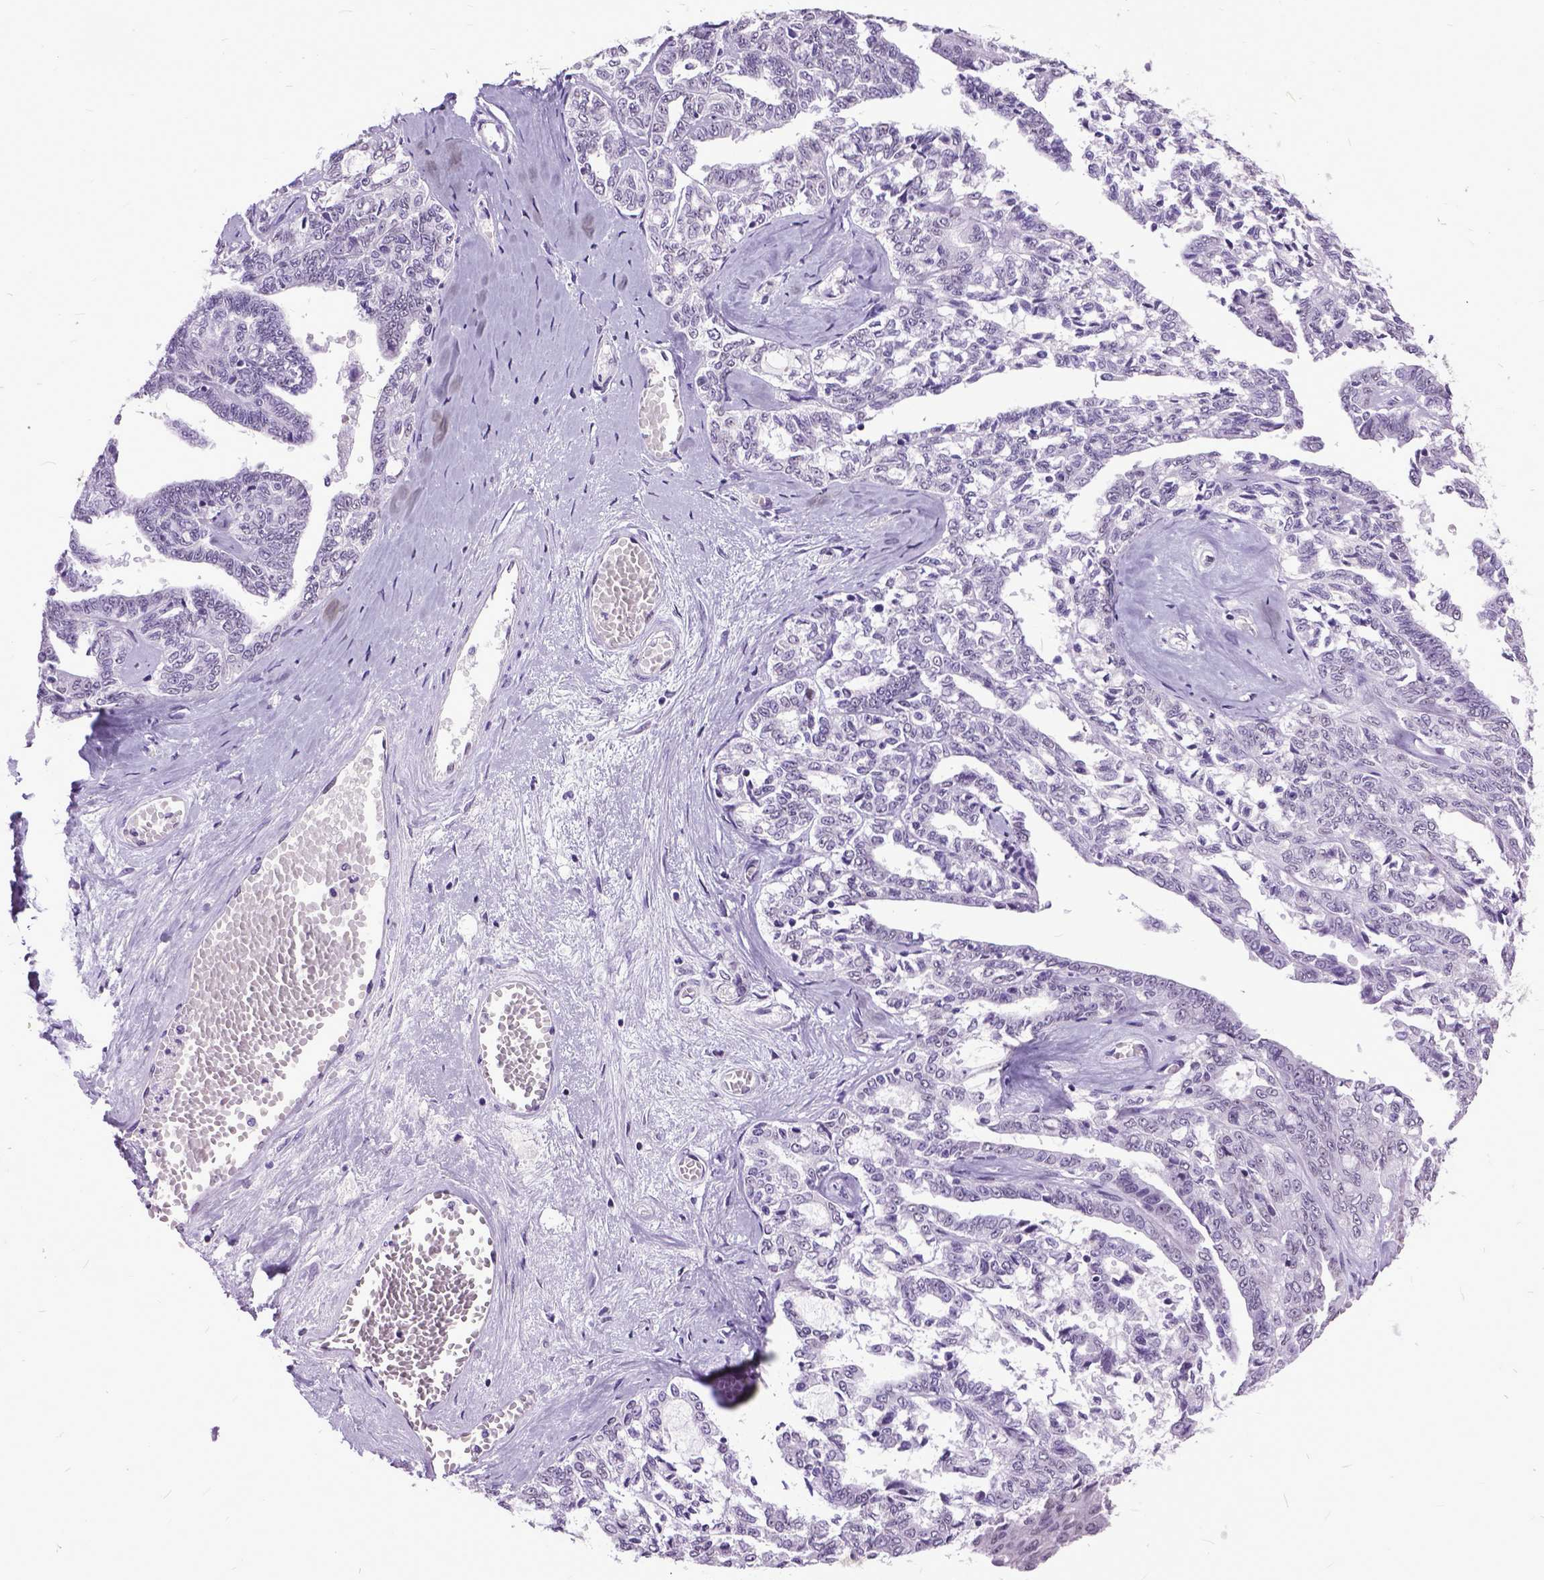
{"staining": {"intensity": "negative", "quantity": "none", "location": "none"}, "tissue": "ovarian cancer", "cell_type": "Tumor cells", "image_type": "cancer", "snomed": [{"axis": "morphology", "description": "Cystadenocarcinoma, serous, NOS"}, {"axis": "topography", "description": "Ovary"}], "caption": "This is a photomicrograph of IHC staining of ovarian cancer, which shows no positivity in tumor cells. (Stains: DAB (3,3'-diaminobenzidine) immunohistochemistry with hematoxylin counter stain, Microscopy: brightfield microscopy at high magnification).", "gene": "MARCHF10", "patient": {"sex": "female", "age": 71}}